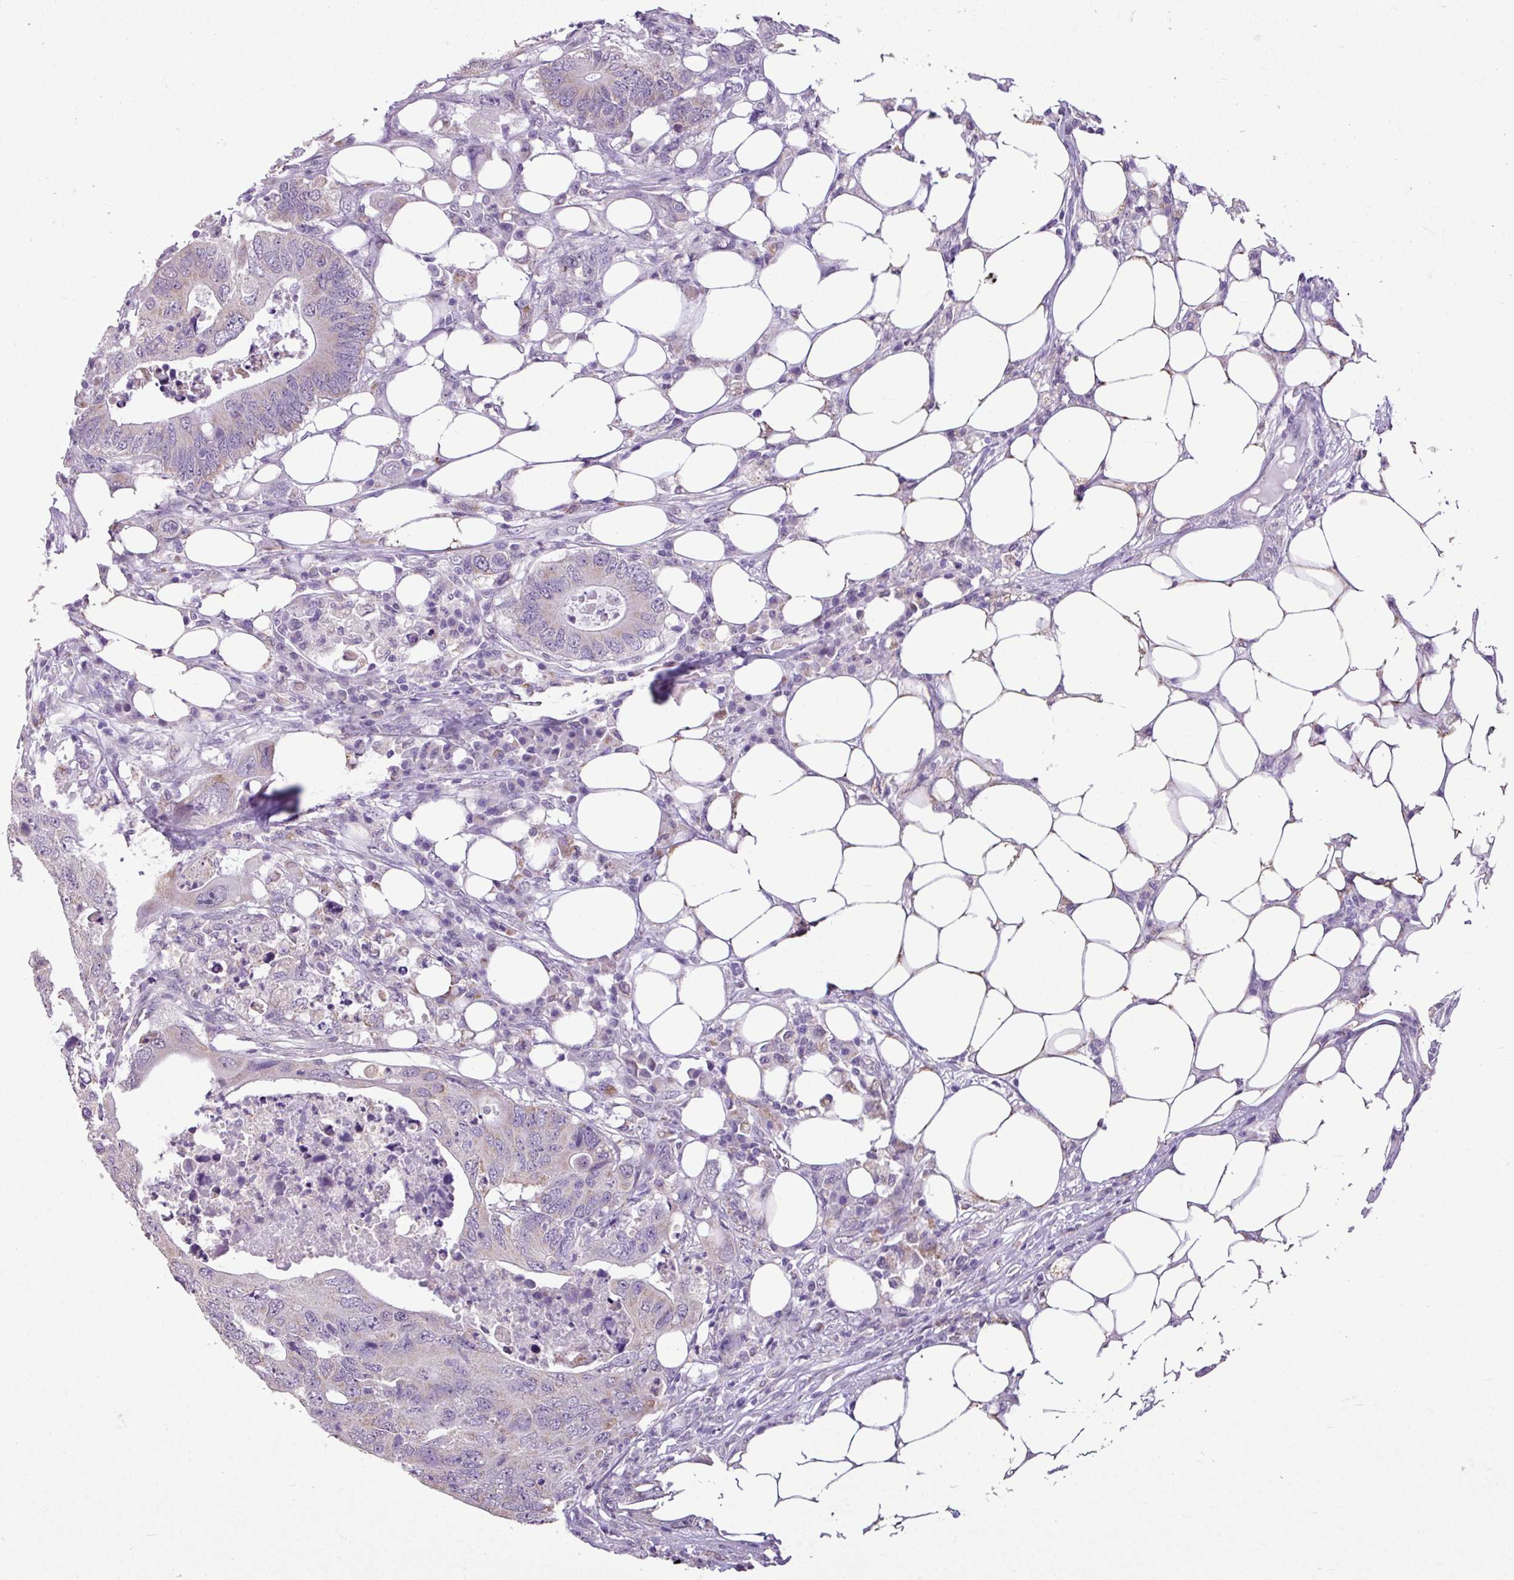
{"staining": {"intensity": "negative", "quantity": "none", "location": "none"}, "tissue": "colorectal cancer", "cell_type": "Tumor cells", "image_type": "cancer", "snomed": [{"axis": "morphology", "description": "Adenocarcinoma, NOS"}, {"axis": "topography", "description": "Colon"}], "caption": "Immunohistochemistry image of neoplastic tissue: human colorectal cancer stained with DAB (3,3'-diaminobenzidine) shows no significant protein staining in tumor cells.", "gene": "ALDH2", "patient": {"sex": "male", "age": 71}}